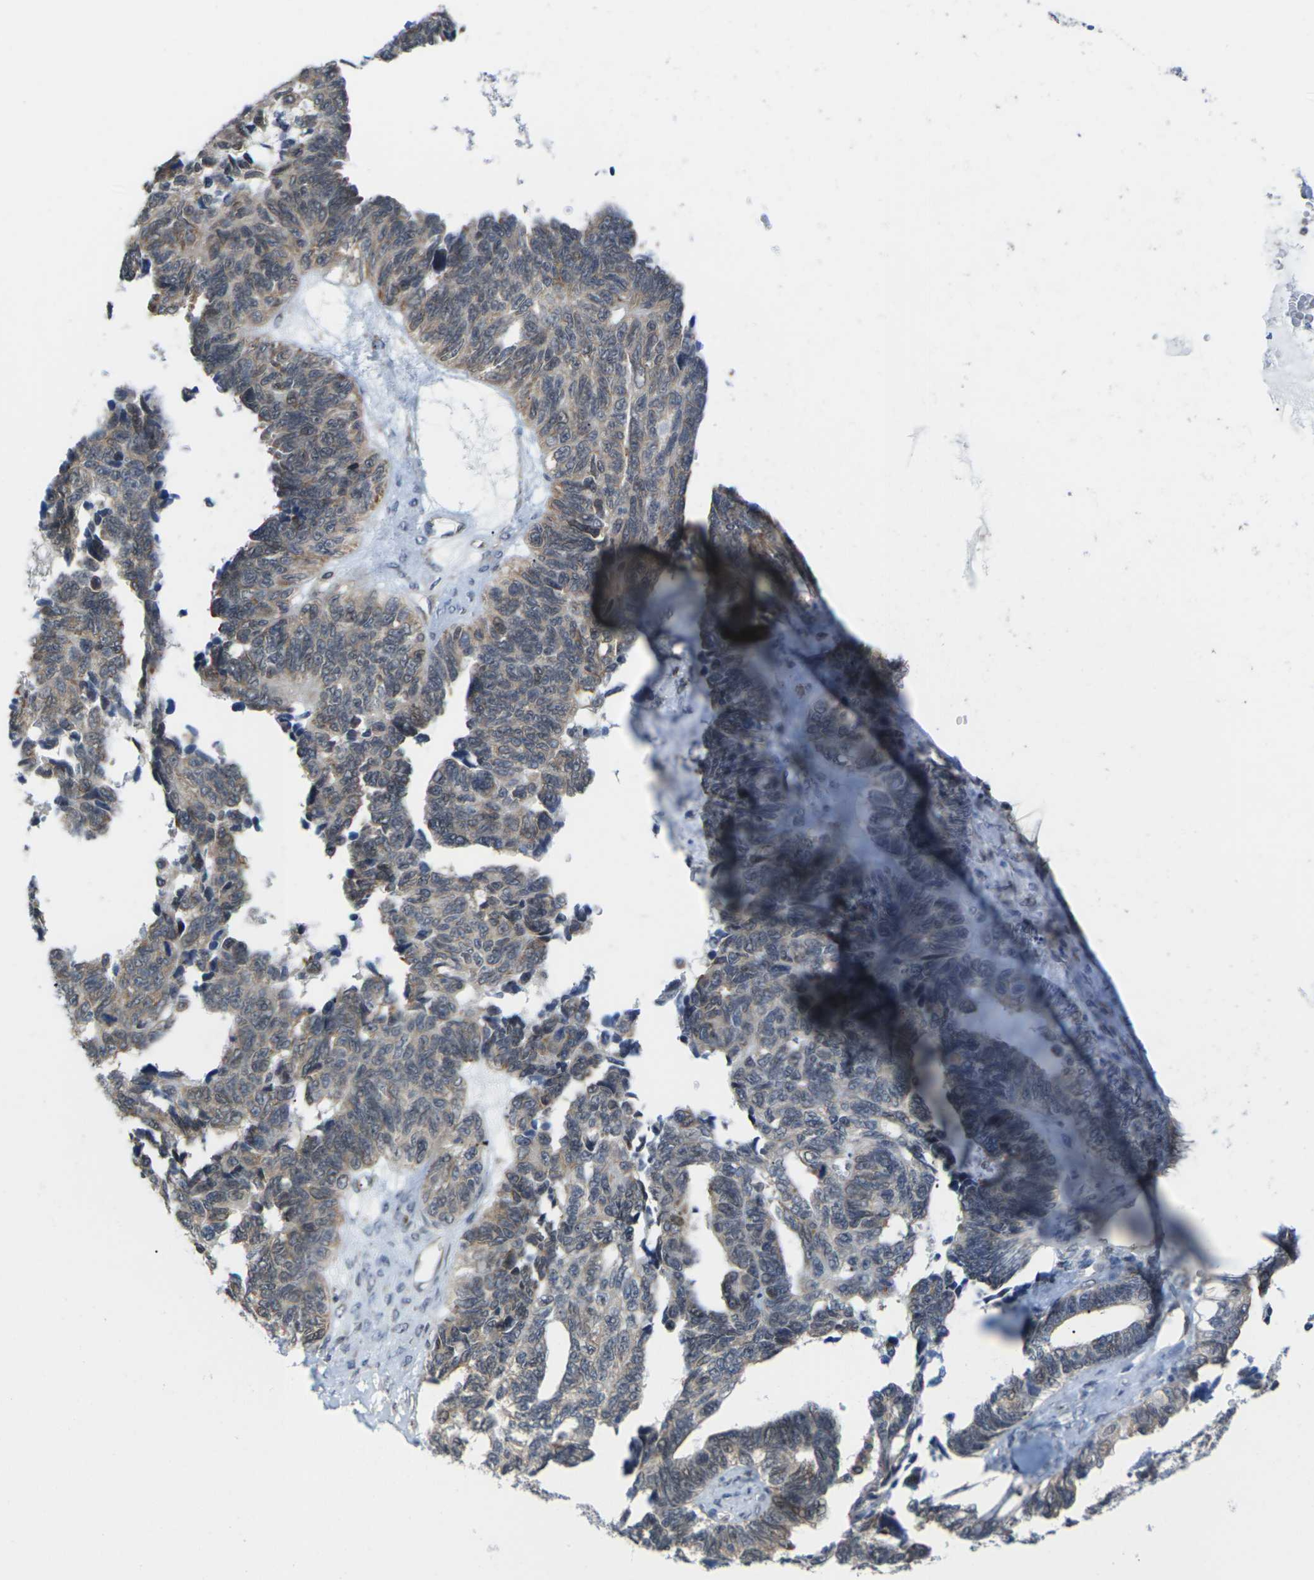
{"staining": {"intensity": "weak", "quantity": "<25%", "location": "cytoplasmic/membranous"}, "tissue": "ovarian cancer", "cell_type": "Tumor cells", "image_type": "cancer", "snomed": [{"axis": "morphology", "description": "Cystadenocarcinoma, serous, NOS"}, {"axis": "topography", "description": "Ovary"}], "caption": "Image shows no significant protein expression in tumor cells of ovarian cancer.", "gene": "PDZK1IP1", "patient": {"sex": "female", "age": 79}}